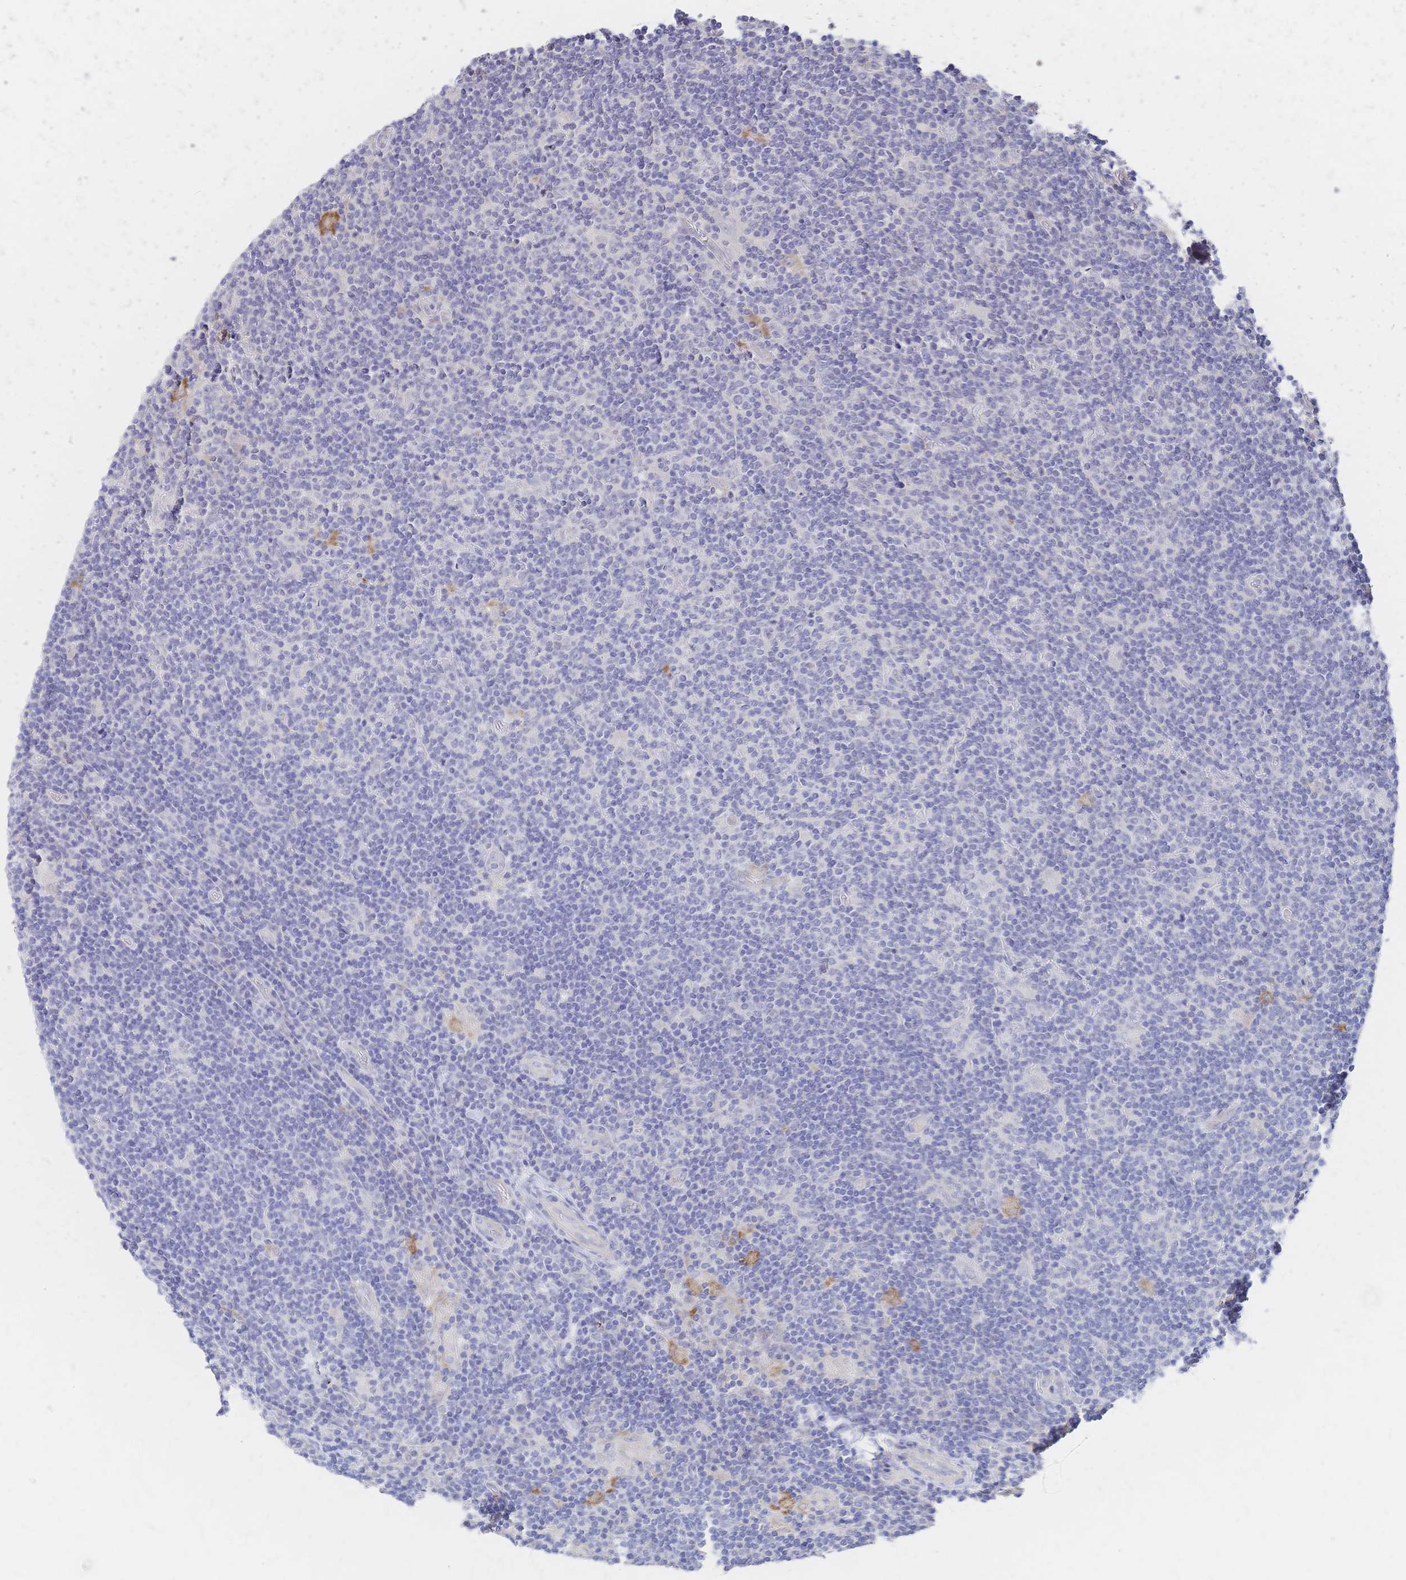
{"staining": {"intensity": "negative", "quantity": "none", "location": "none"}, "tissue": "lymphoma", "cell_type": "Tumor cells", "image_type": "cancer", "snomed": [{"axis": "morphology", "description": "Hodgkin's disease, NOS"}, {"axis": "topography", "description": "Lymph node"}], "caption": "Immunohistochemistry image of neoplastic tissue: Hodgkin's disease stained with DAB shows no significant protein expression in tumor cells. (Stains: DAB (3,3'-diaminobenzidine) IHC with hematoxylin counter stain, Microscopy: brightfield microscopy at high magnification).", "gene": "SLC5A1", "patient": {"sex": "male", "age": 40}}